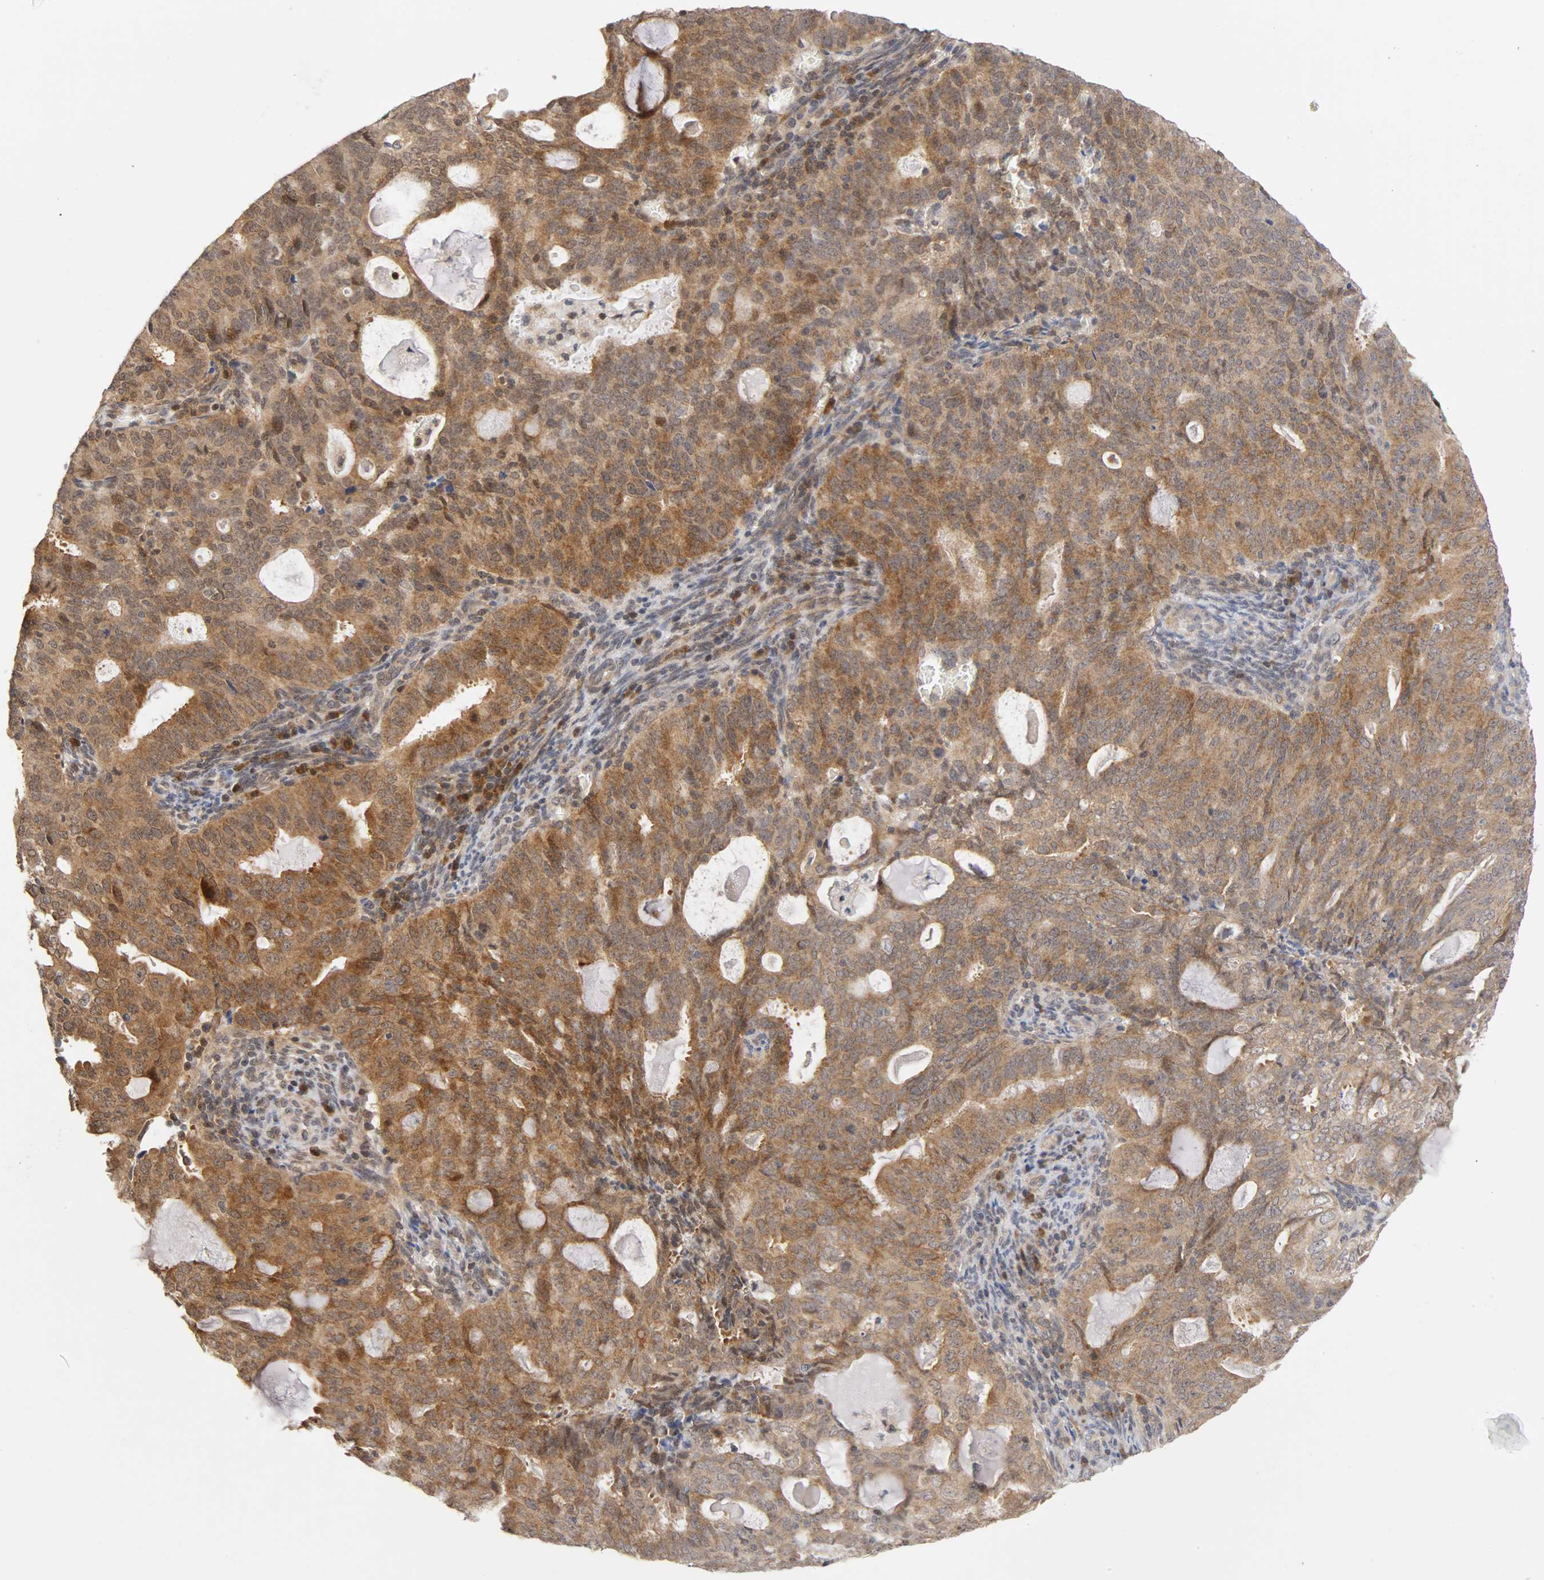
{"staining": {"intensity": "strong", "quantity": ">75%", "location": "cytoplasmic/membranous,nuclear"}, "tissue": "cervical cancer", "cell_type": "Tumor cells", "image_type": "cancer", "snomed": [{"axis": "morphology", "description": "Adenocarcinoma, NOS"}, {"axis": "topography", "description": "Cervix"}], "caption": "Immunohistochemistry (IHC) photomicrograph of human cervical cancer stained for a protein (brown), which shows high levels of strong cytoplasmic/membranous and nuclear positivity in about >75% of tumor cells.", "gene": "UBE2M", "patient": {"sex": "female", "age": 44}}